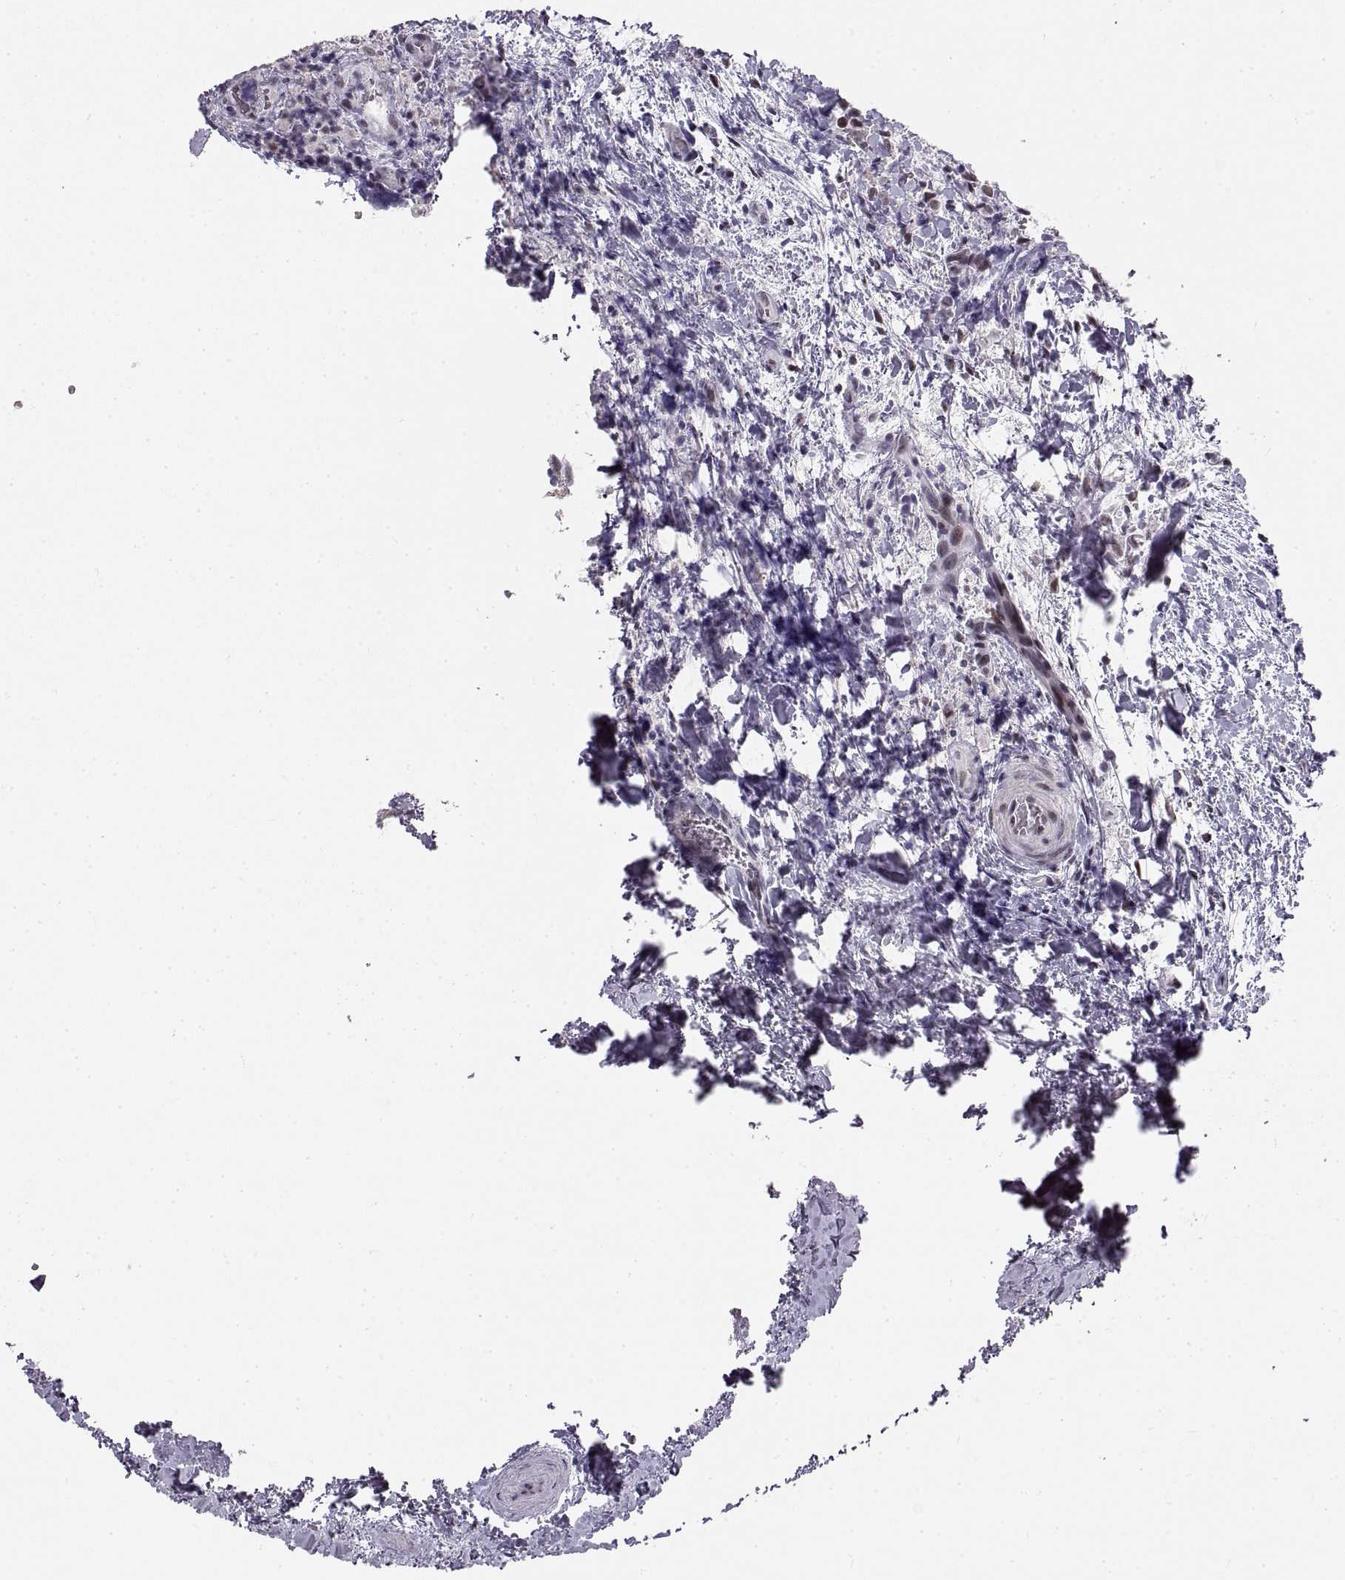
{"staining": {"intensity": "weak", "quantity": "25%-75%", "location": "nuclear"}, "tissue": "thyroid cancer", "cell_type": "Tumor cells", "image_type": "cancer", "snomed": [{"axis": "morphology", "description": "Papillary adenocarcinoma, NOS"}, {"axis": "topography", "description": "Thyroid gland"}], "caption": "Weak nuclear positivity for a protein is identified in approximately 25%-75% of tumor cells of papillary adenocarcinoma (thyroid) using immunohistochemistry (IHC).", "gene": "NANOS3", "patient": {"sex": "male", "age": 61}}